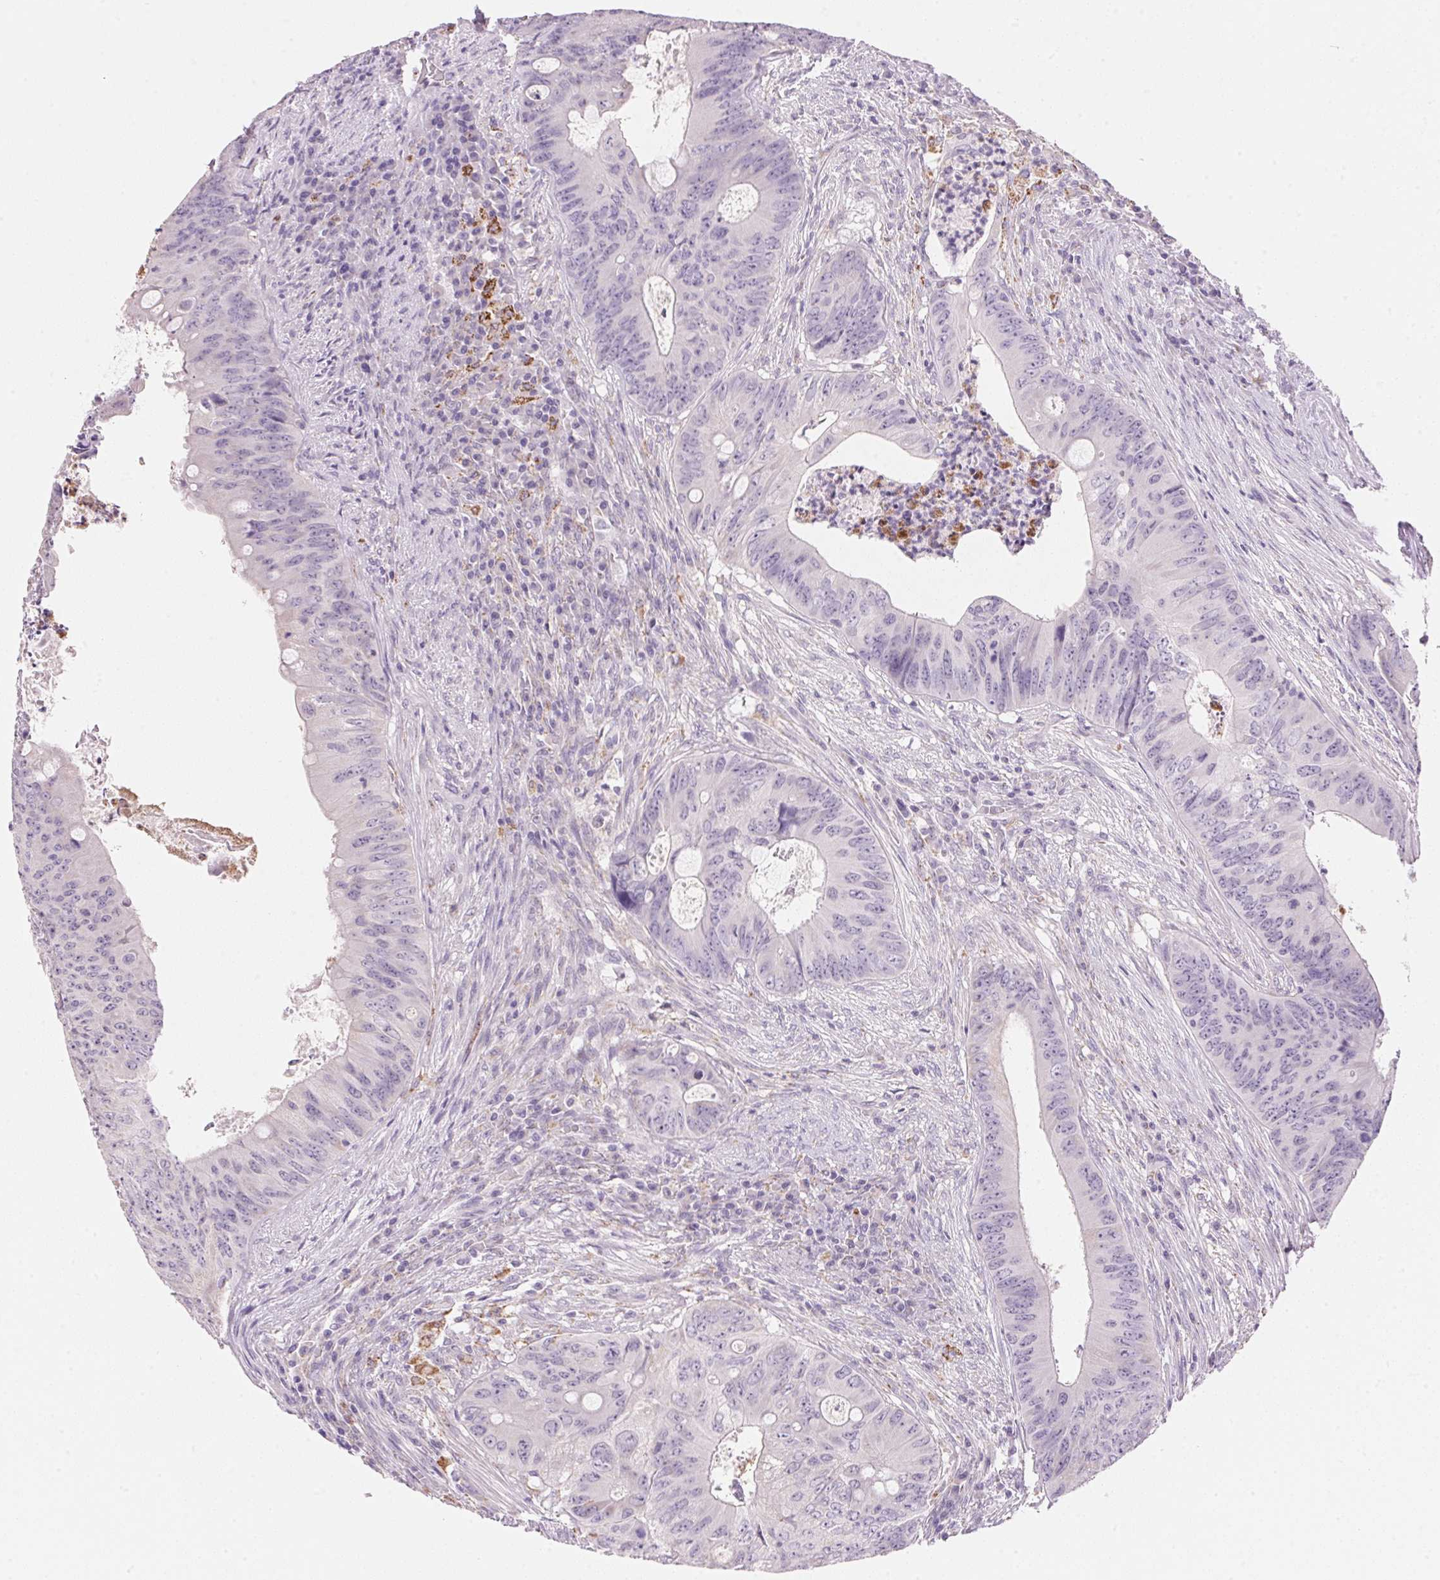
{"staining": {"intensity": "negative", "quantity": "none", "location": "none"}, "tissue": "colorectal cancer", "cell_type": "Tumor cells", "image_type": "cancer", "snomed": [{"axis": "morphology", "description": "Adenocarcinoma, NOS"}, {"axis": "topography", "description": "Colon"}], "caption": "Adenocarcinoma (colorectal) was stained to show a protein in brown. There is no significant positivity in tumor cells.", "gene": "CYP11B1", "patient": {"sex": "female", "age": 74}}